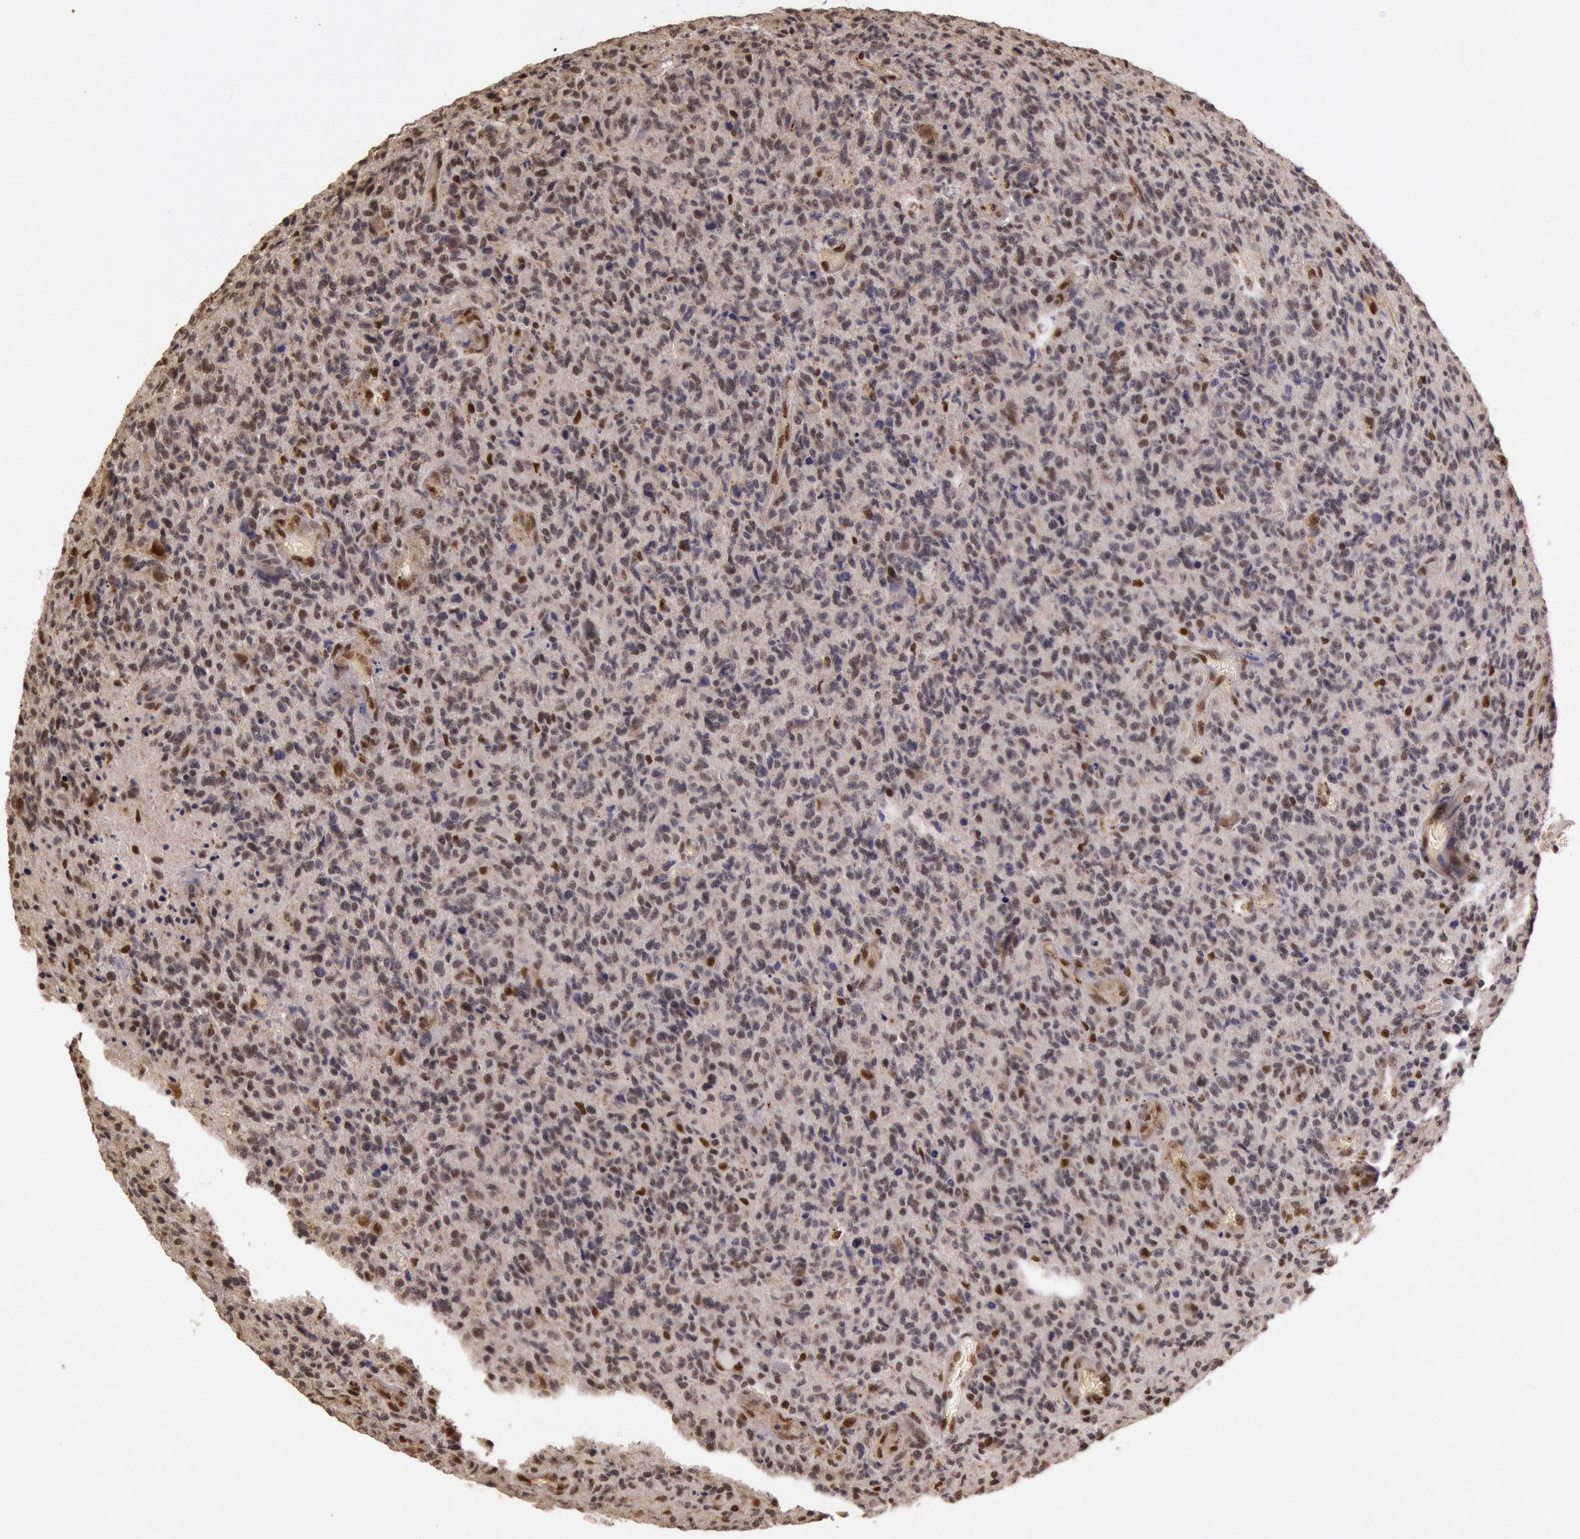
{"staining": {"intensity": "moderate", "quantity": "<25%", "location": "nuclear"}, "tissue": "glioma", "cell_type": "Tumor cells", "image_type": "cancer", "snomed": [{"axis": "morphology", "description": "Glioma, malignant, High grade"}, {"axis": "topography", "description": "Brain"}], "caption": "Glioma stained for a protein (brown) reveals moderate nuclear positive staining in approximately <25% of tumor cells.", "gene": "LIG4", "patient": {"sex": "male", "age": 36}}